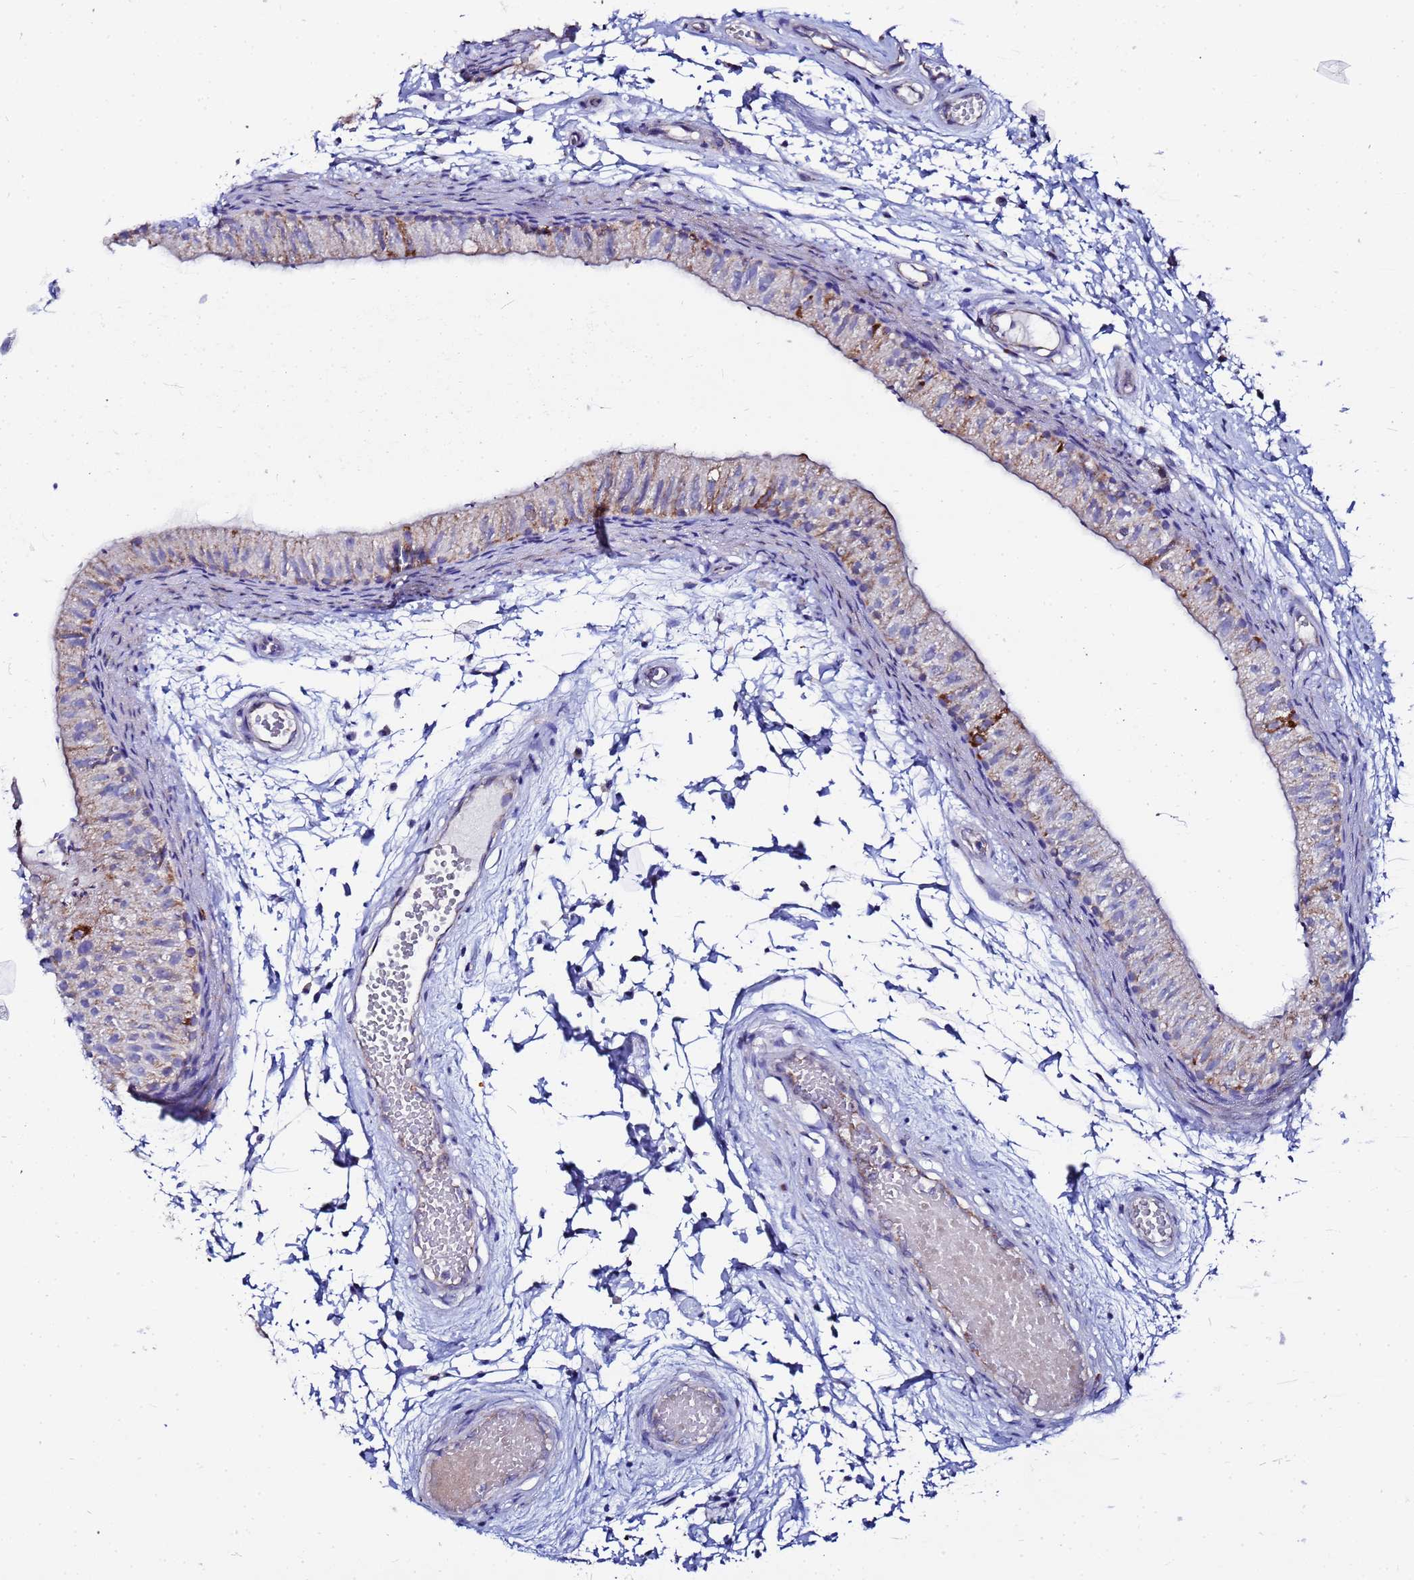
{"staining": {"intensity": "moderate", "quantity": "<25%", "location": "cytoplasmic/membranous"}, "tissue": "epididymis", "cell_type": "Glandular cells", "image_type": "normal", "snomed": [{"axis": "morphology", "description": "Normal tissue, NOS"}, {"axis": "topography", "description": "Epididymis"}], "caption": "DAB immunohistochemical staining of unremarkable epididymis shows moderate cytoplasmic/membranous protein positivity in about <25% of glandular cells. The staining was performed using DAB (3,3'-diaminobenzidine) to visualize the protein expression in brown, while the nuclei were stained in blue with hematoxylin (Magnification: 20x).", "gene": "FAHD2A", "patient": {"sex": "male", "age": 50}}